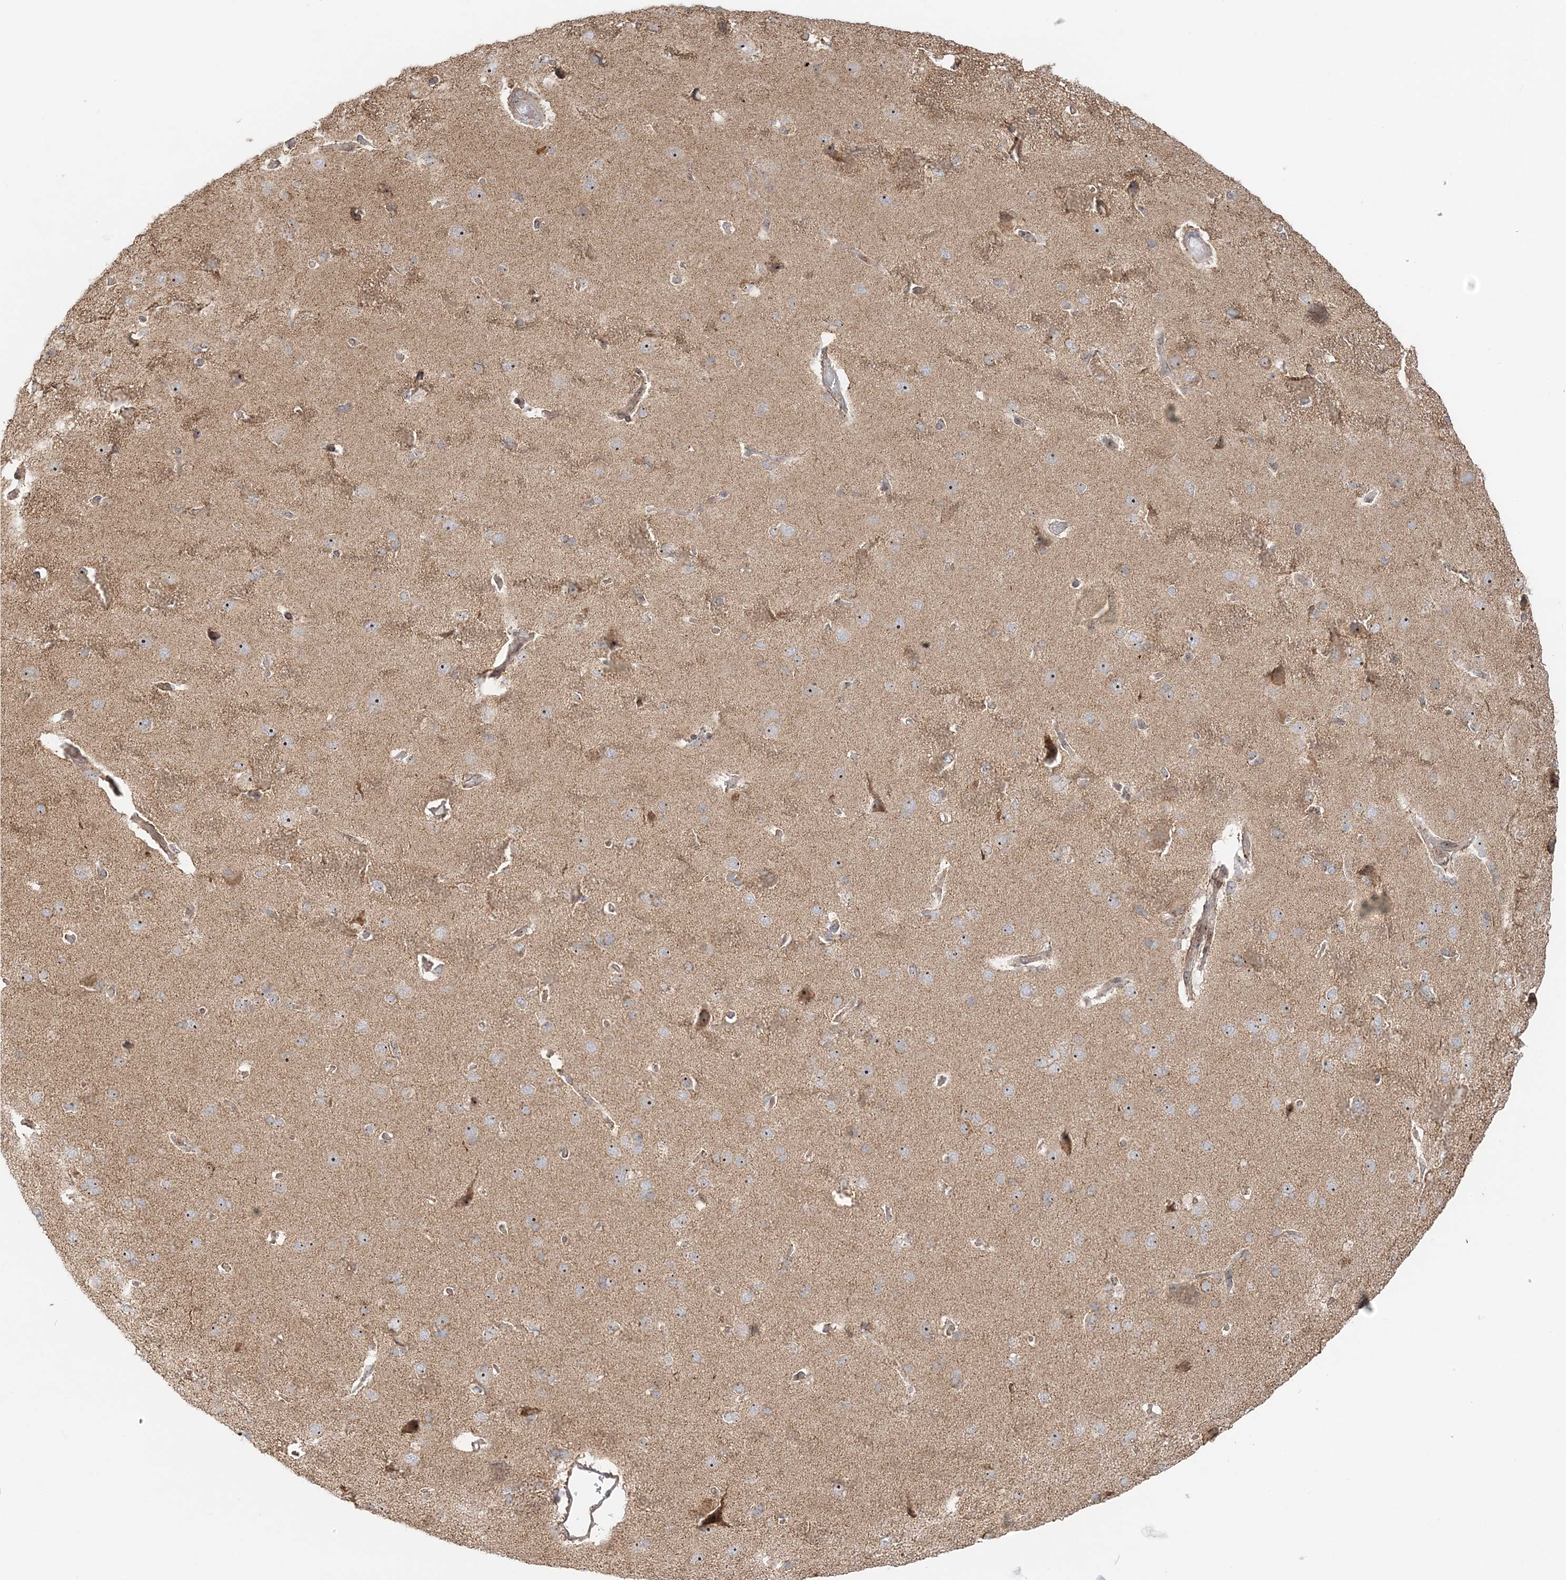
{"staining": {"intensity": "negative", "quantity": "none", "location": "none"}, "tissue": "cerebral cortex", "cell_type": "Endothelial cells", "image_type": "normal", "snomed": [{"axis": "morphology", "description": "Normal tissue, NOS"}, {"axis": "topography", "description": "Cerebral cortex"}], "caption": "Immunohistochemistry (IHC) of benign cerebral cortex exhibits no positivity in endothelial cells.", "gene": "UBE2F", "patient": {"sex": "male", "age": 62}}